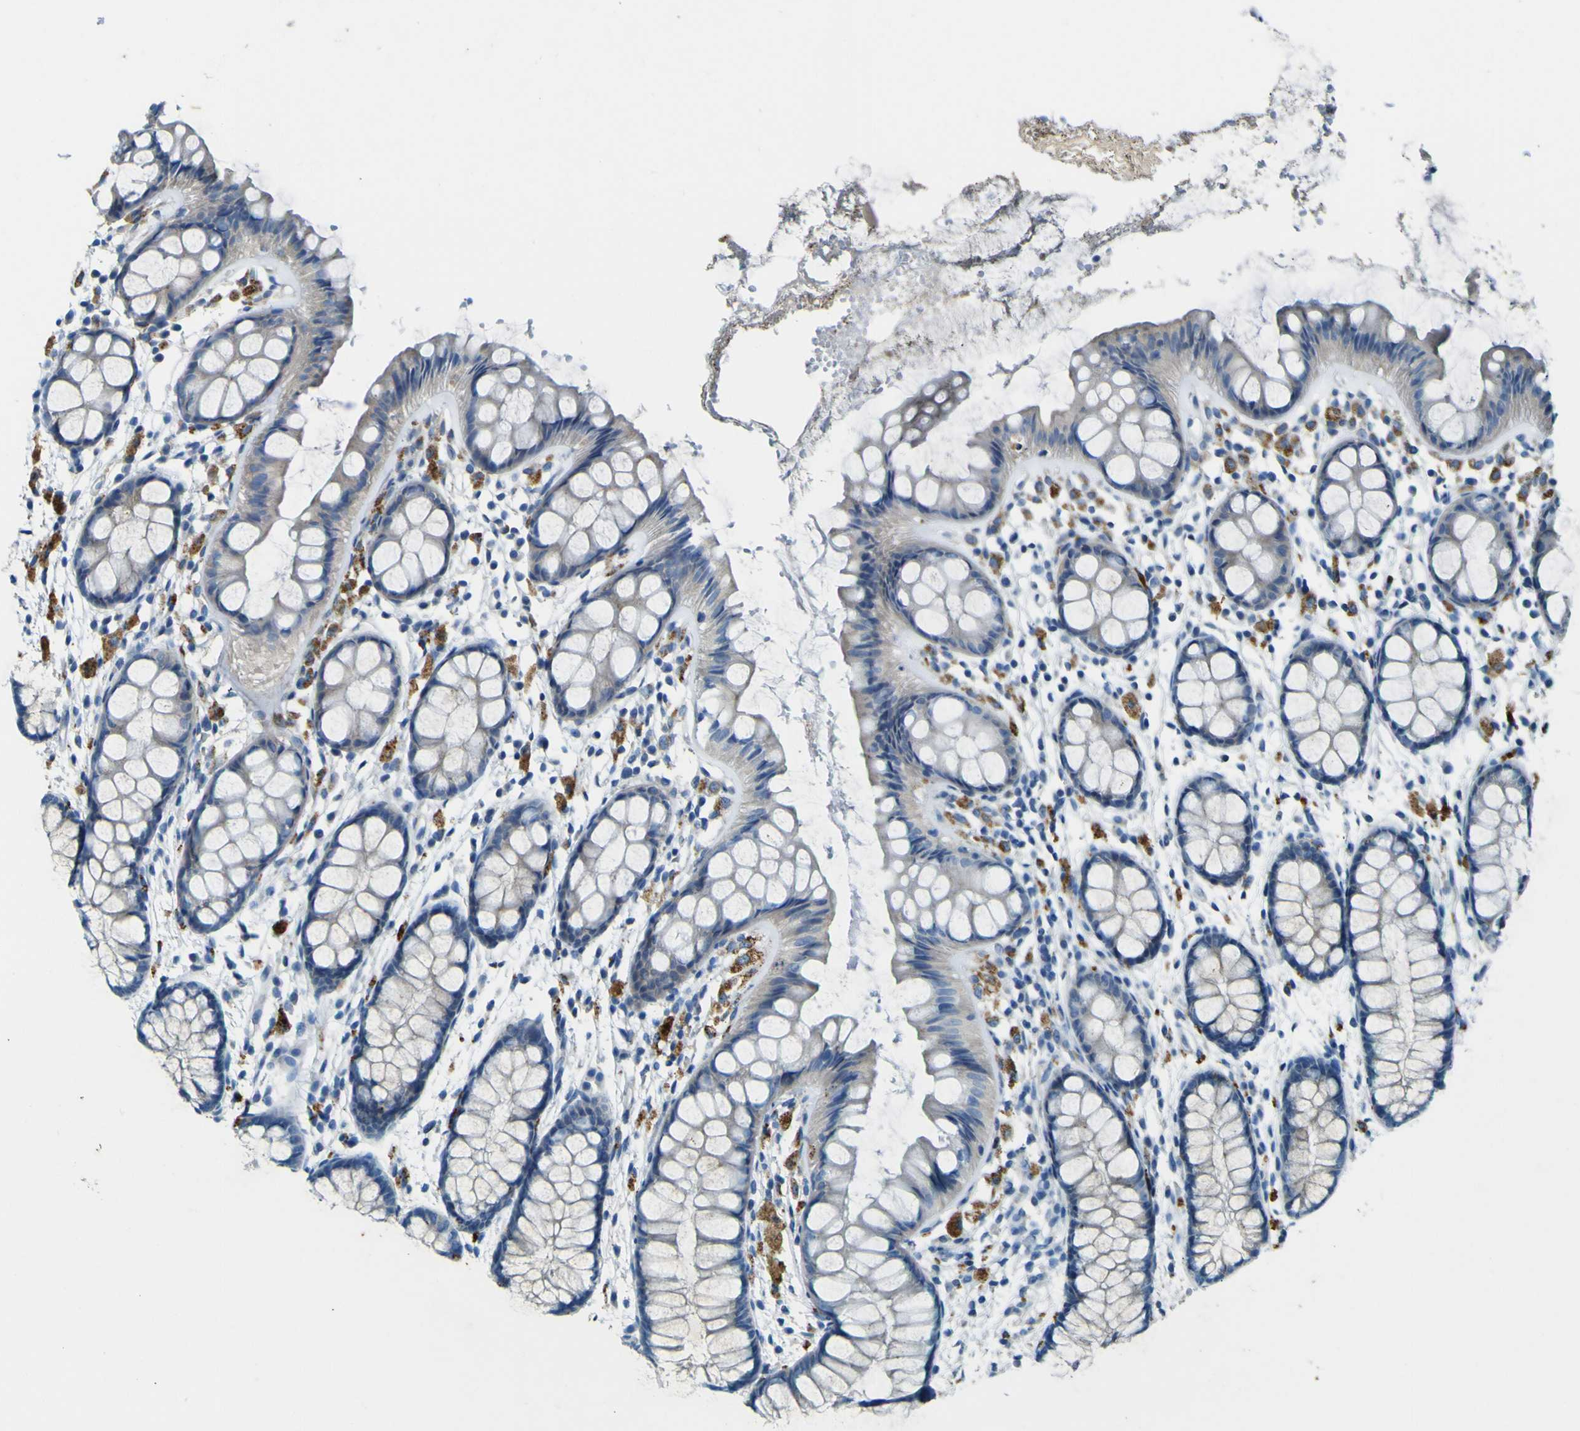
{"staining": {"intensity": "weak", "quantity": "25%-75%", "location": "cytoplasmic/membranous"}, "tissue": "rectum", "cell_type": "Glandular cells", "image_type": "normal", "snomed": [{"axis": "morphology", "description": "Normal tissue, NOS"}, {"axis": "topography", "description": "Rectum"}], "caption": "DAB (3,3'-diaminobenzidine) immunohistochemical staining of normal human rectum demonstrates weak cytoplasmic/membranous protein positivity in about 25%-75% of glandular cells. (DAB (3,3'-diaminobenzidine) IHC with brightfield microscopy, high magnification).", "gene": "PDE9A", "patient": {"sex": "female", "age": 66}}